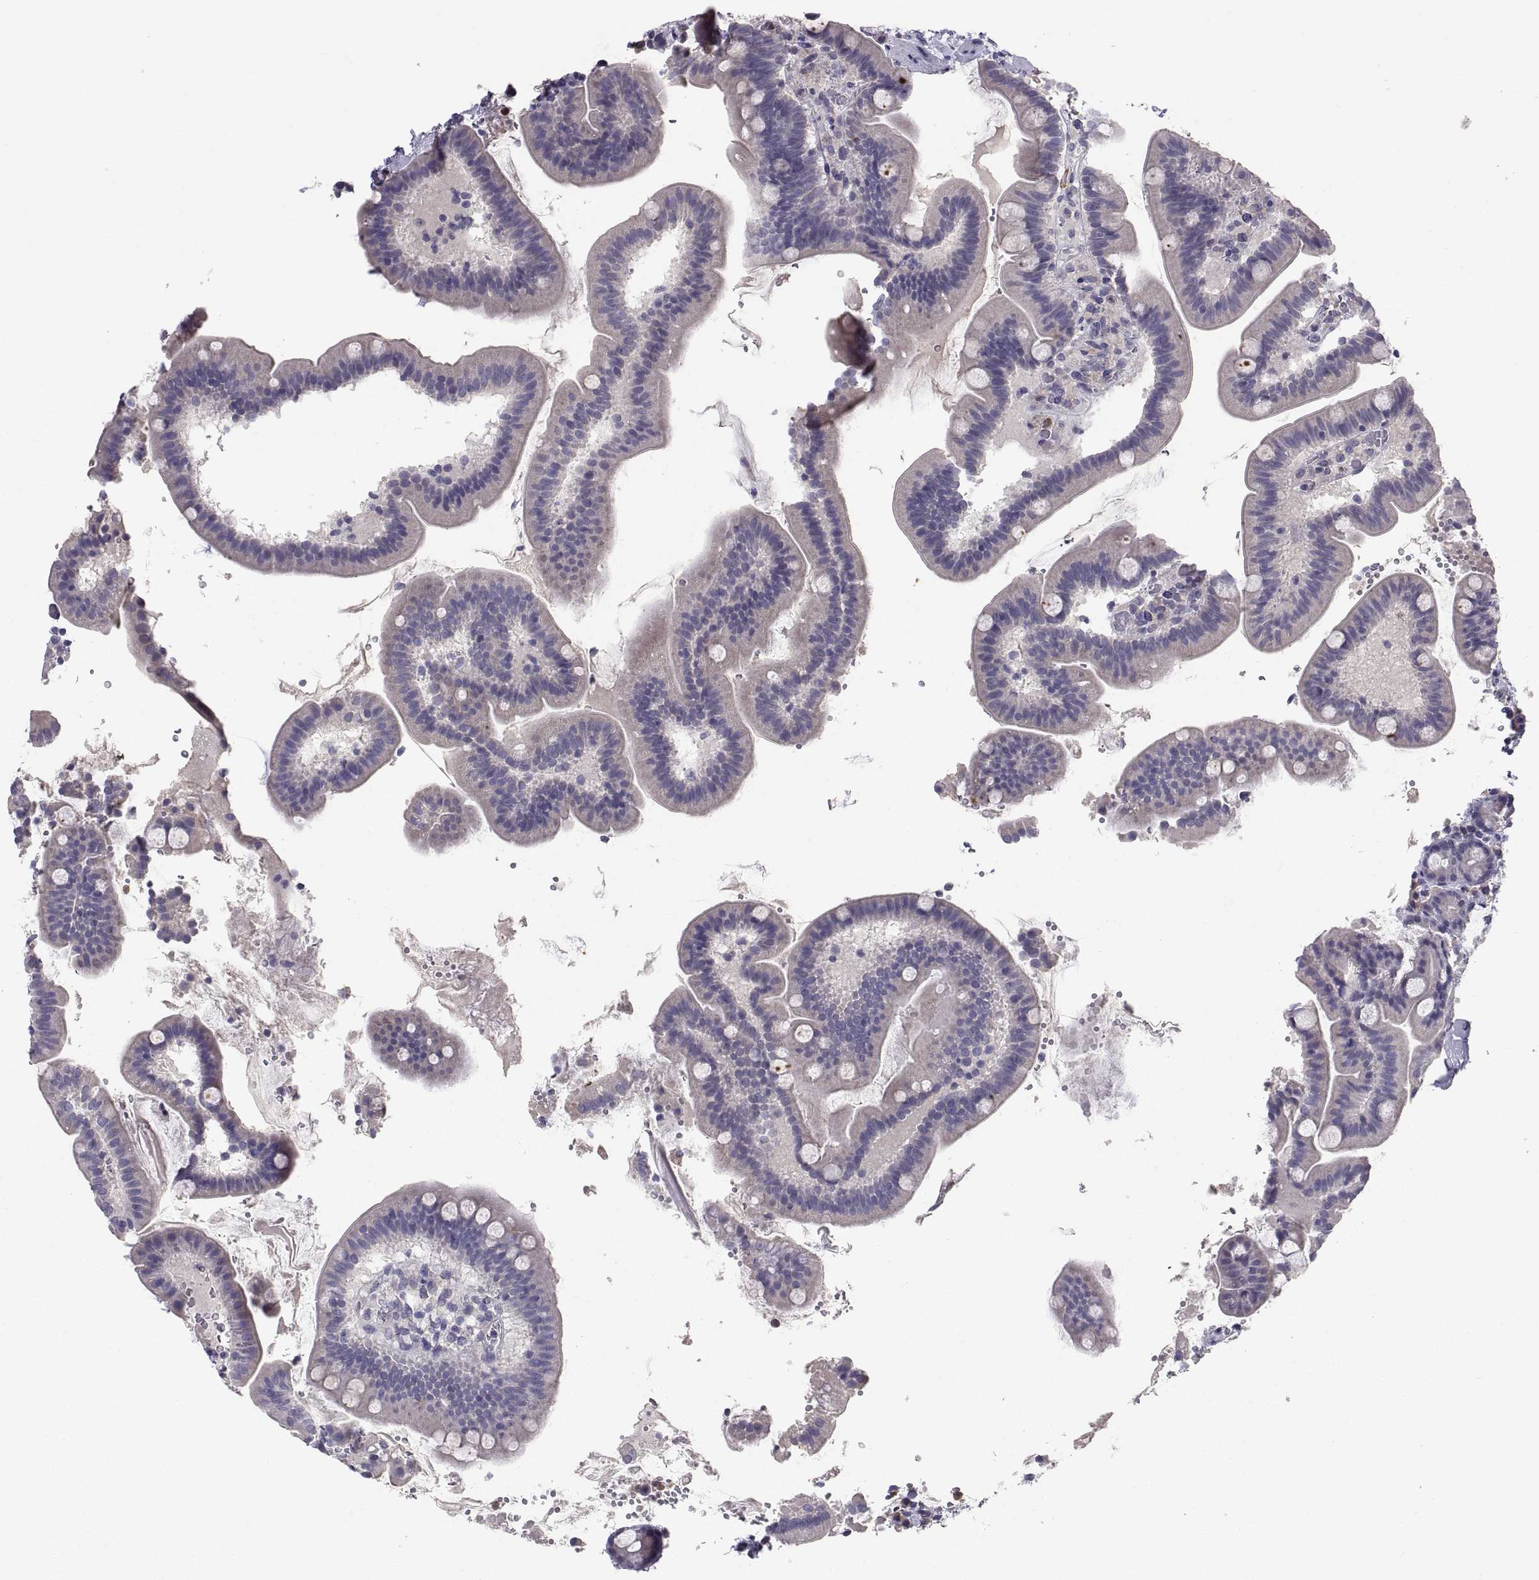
{"staining": {"intensity": "negative", "quantity": "none", "location": "none"}, "tissue": "duodenum", "cell_type": "Glandular cells", "image_type": "normal", "snomed": [{"axis": "morphology", "description": "Normal tissue, NOS"}, {"axis": "topography", "description": "Duodenum"}], "caption": "IHC image of normal duodenum: human duodenum stained with DAB (3,3'-diaminobenzidine) exhibits no significant protein staining in glandular cells. (DAB (3,3'-diaminobenzidine) IHC with hematoxylin counter stain).", "gene": "PKP1", "patient": {"sex": "male", "age": 59}}